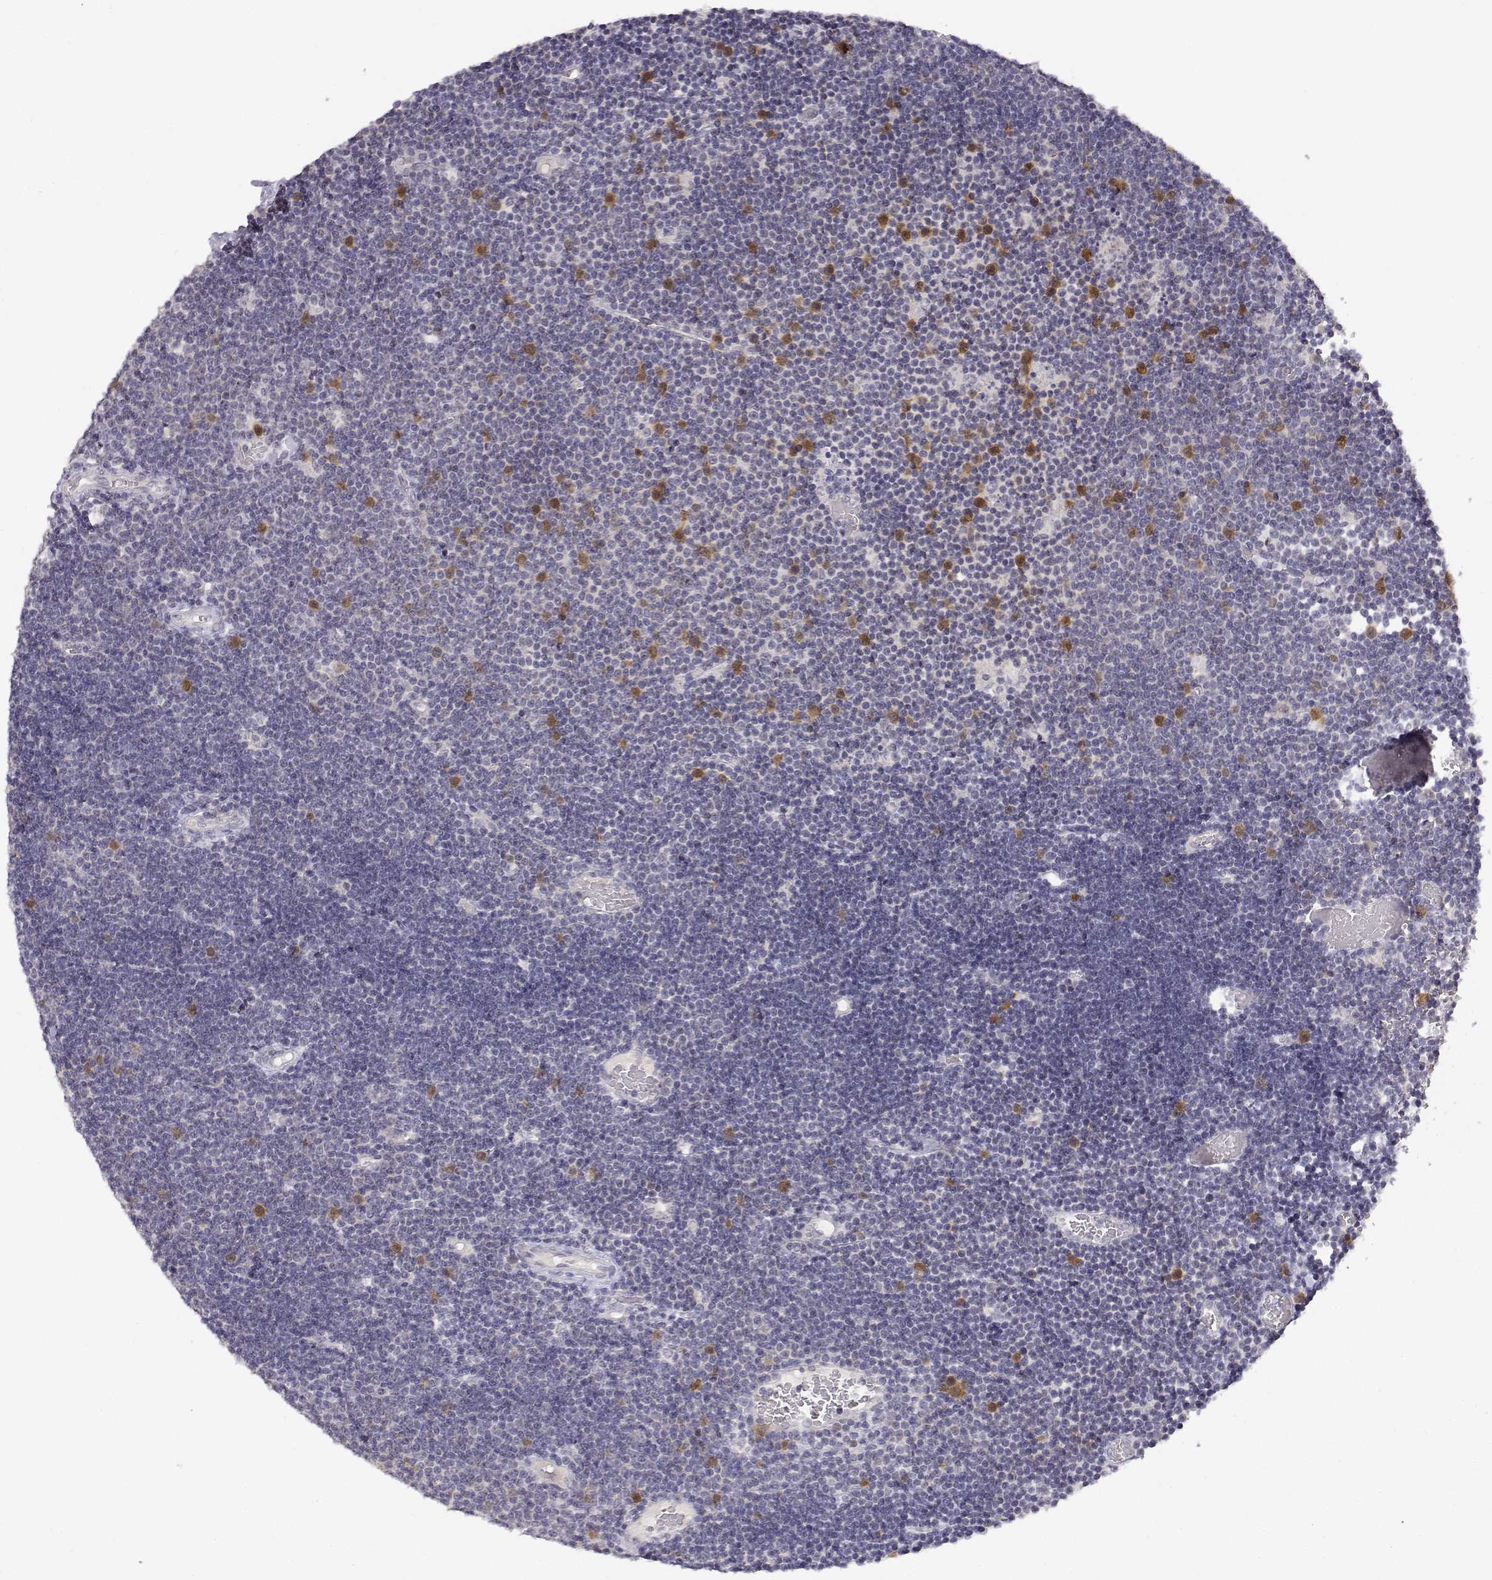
{"staining": {"intensity": "negative", "quantity": "none", "location": "none"}, "tissue": "lymphoma", "cell_type": "Tumor cells", "image_type": "cancer", "snomed": [{"axis": "morphology", "description": "Malignant lymphoma, non-Hodgkin's type, Low grade"}, {"axis": "topography", "description": "Brain"}], "caption": "There is no significant positivity in tumor cells of low-grade malignant lymphoma, non-Hodgkin's type.", "gene": "RAD51", "patient": {"sex": "female", "age": 66}}